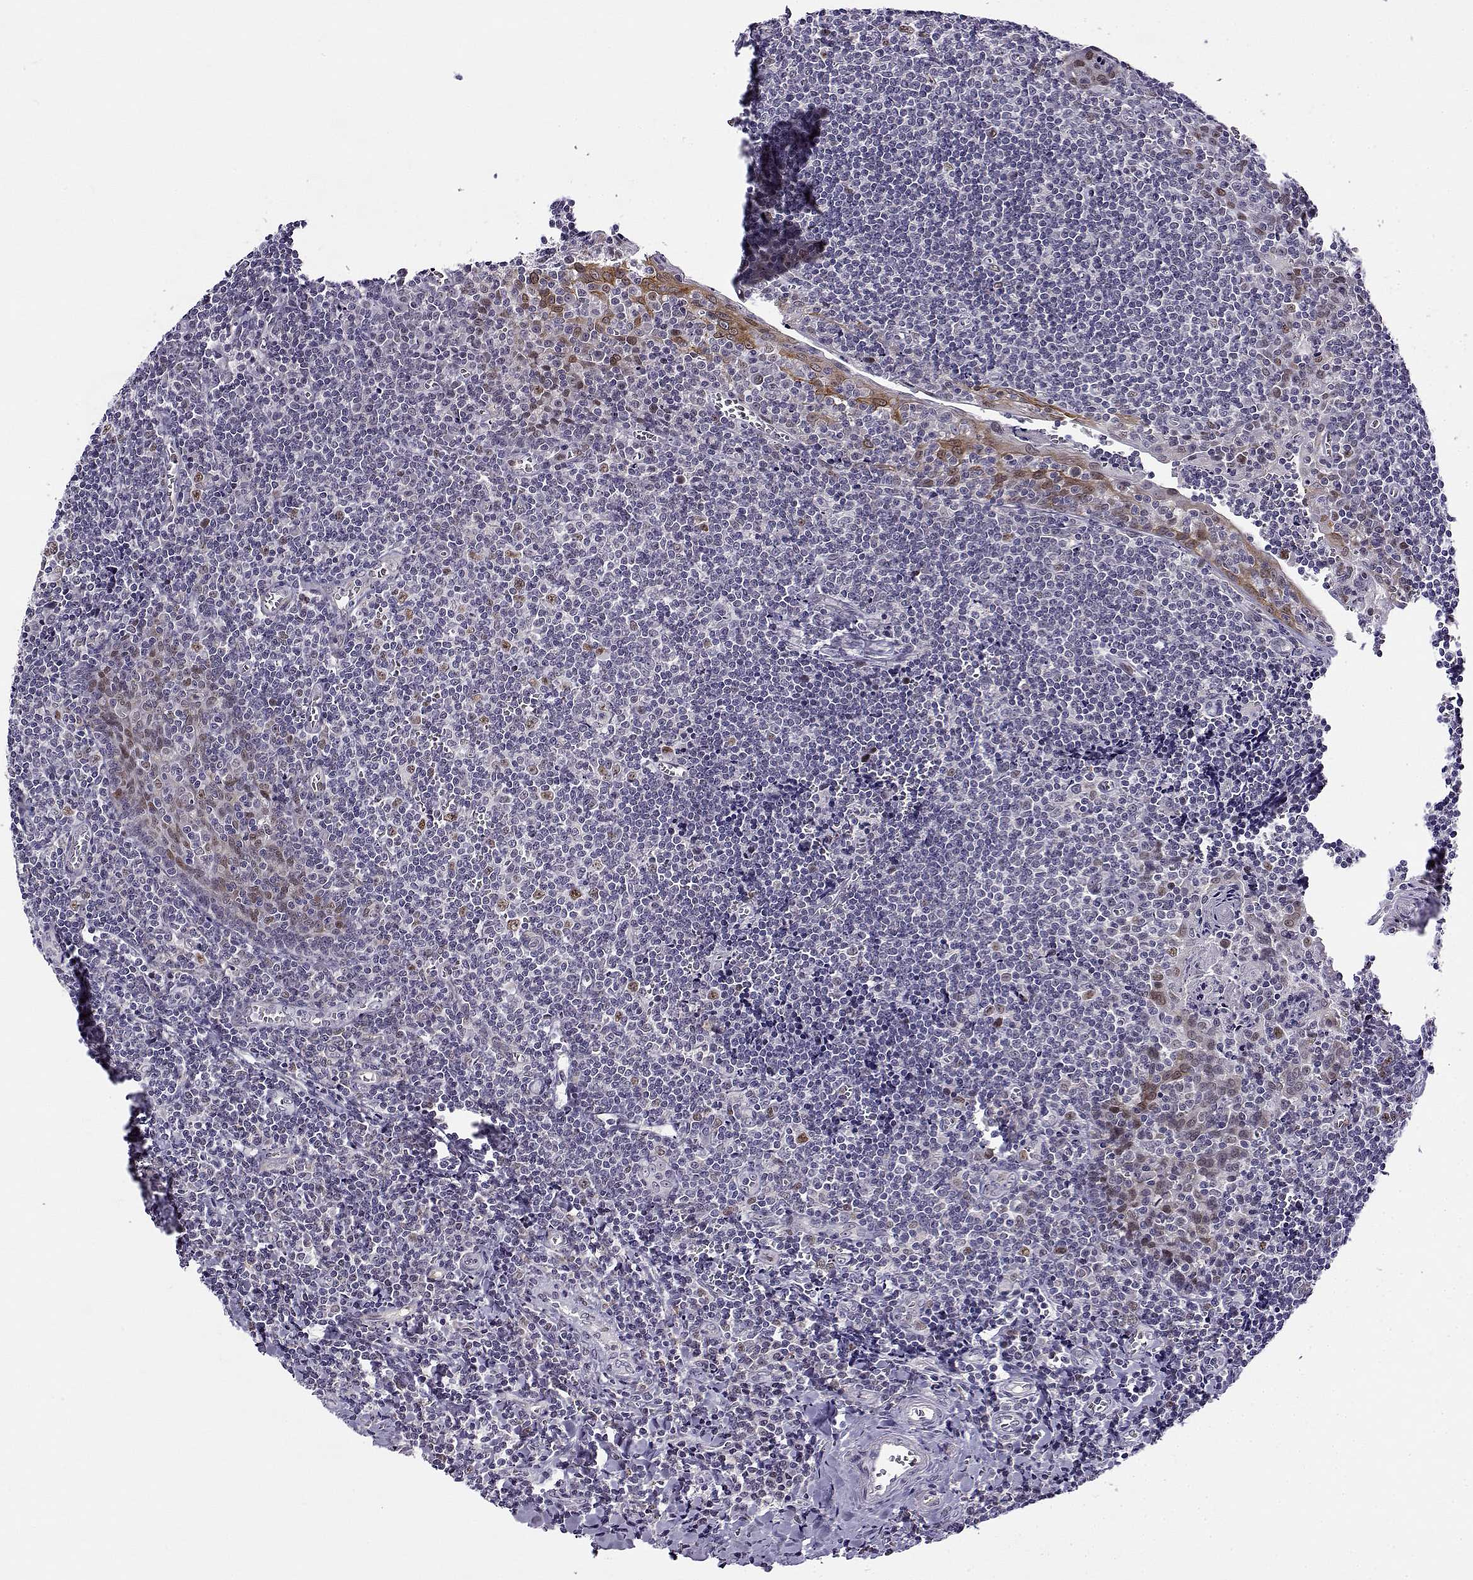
{"staining": {"intensity": "moderate", "quantity": "25%-75%", "location": "nuclear"}, "tissue": "tonsil", "cell_type": "Germinal center cells", "image_type": "normal", "snomed": [{"axis": "morphology", "description": "Normal tissue, NOS"}, {"axis": "morphology", "description": "Inflammation, NOS"}, {"axis": "topography", "description": "Tonsil"}], "caption": "A micrograph showing moderate nuclear expression in about 25%-75% of germinal center cells in benign tonsil, as visualized by brown immunohistochemical staining.", "gene": "BACH1", "patient": {"sex": "female", "age": 31}}